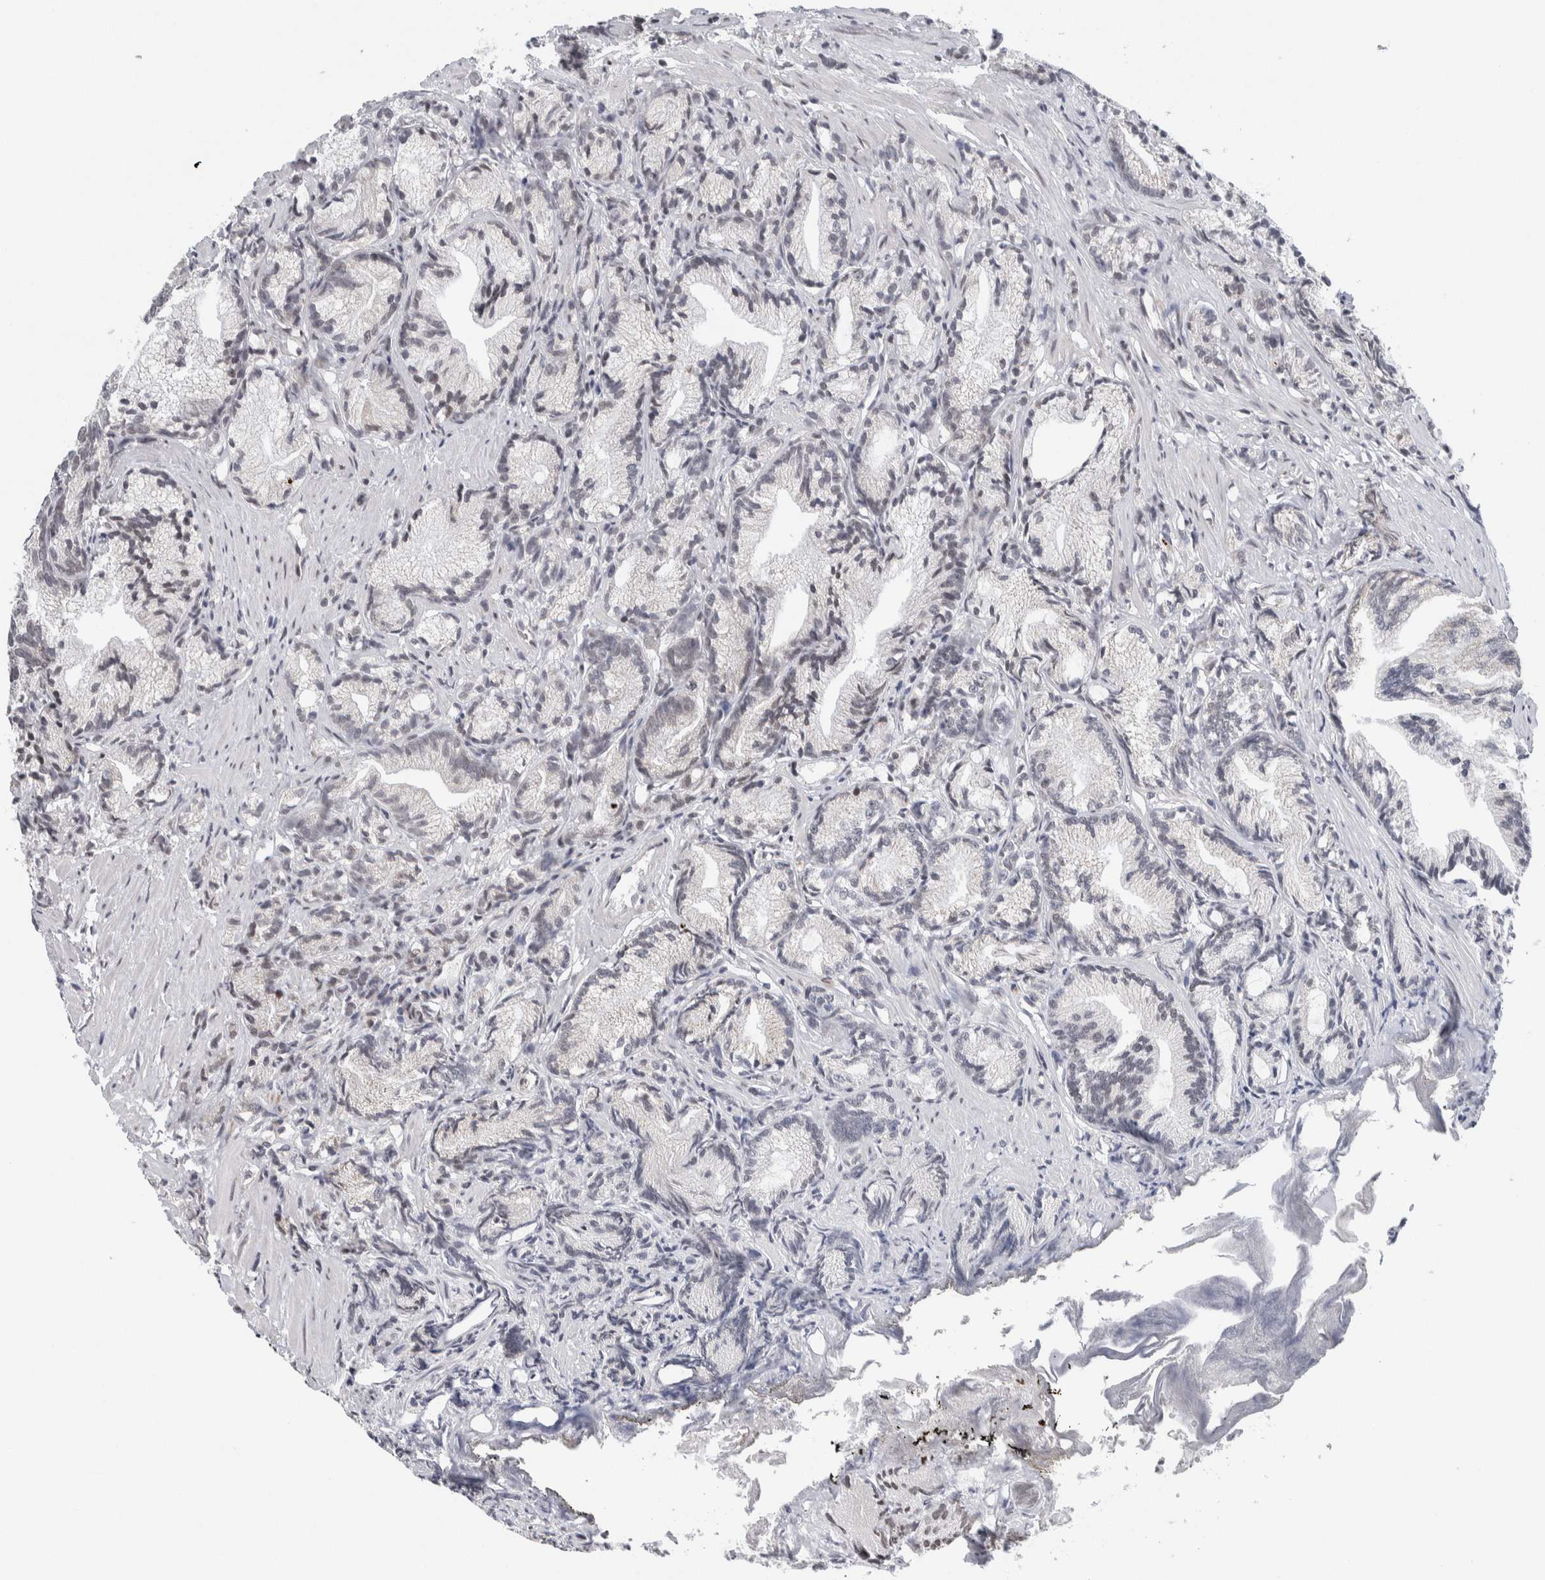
{"staining": {"intensity": "negative", "quantity": "none", "location": "none"}, "tissue": "prostate cancer", "cell_type": "Tumor cells", "image_type": "cancer", "snomed": [{"axis": "morphology", "description": "Adenocarcinoma, Low grade"}, {"axis": "topography", "description": "Prostate"}], "caption": "There is no significant staining in tumor cells of prostate low-grade adenocarcinoma.", "gene": "NEUROD1", "patient": {"sex": "male", "age": 89}}